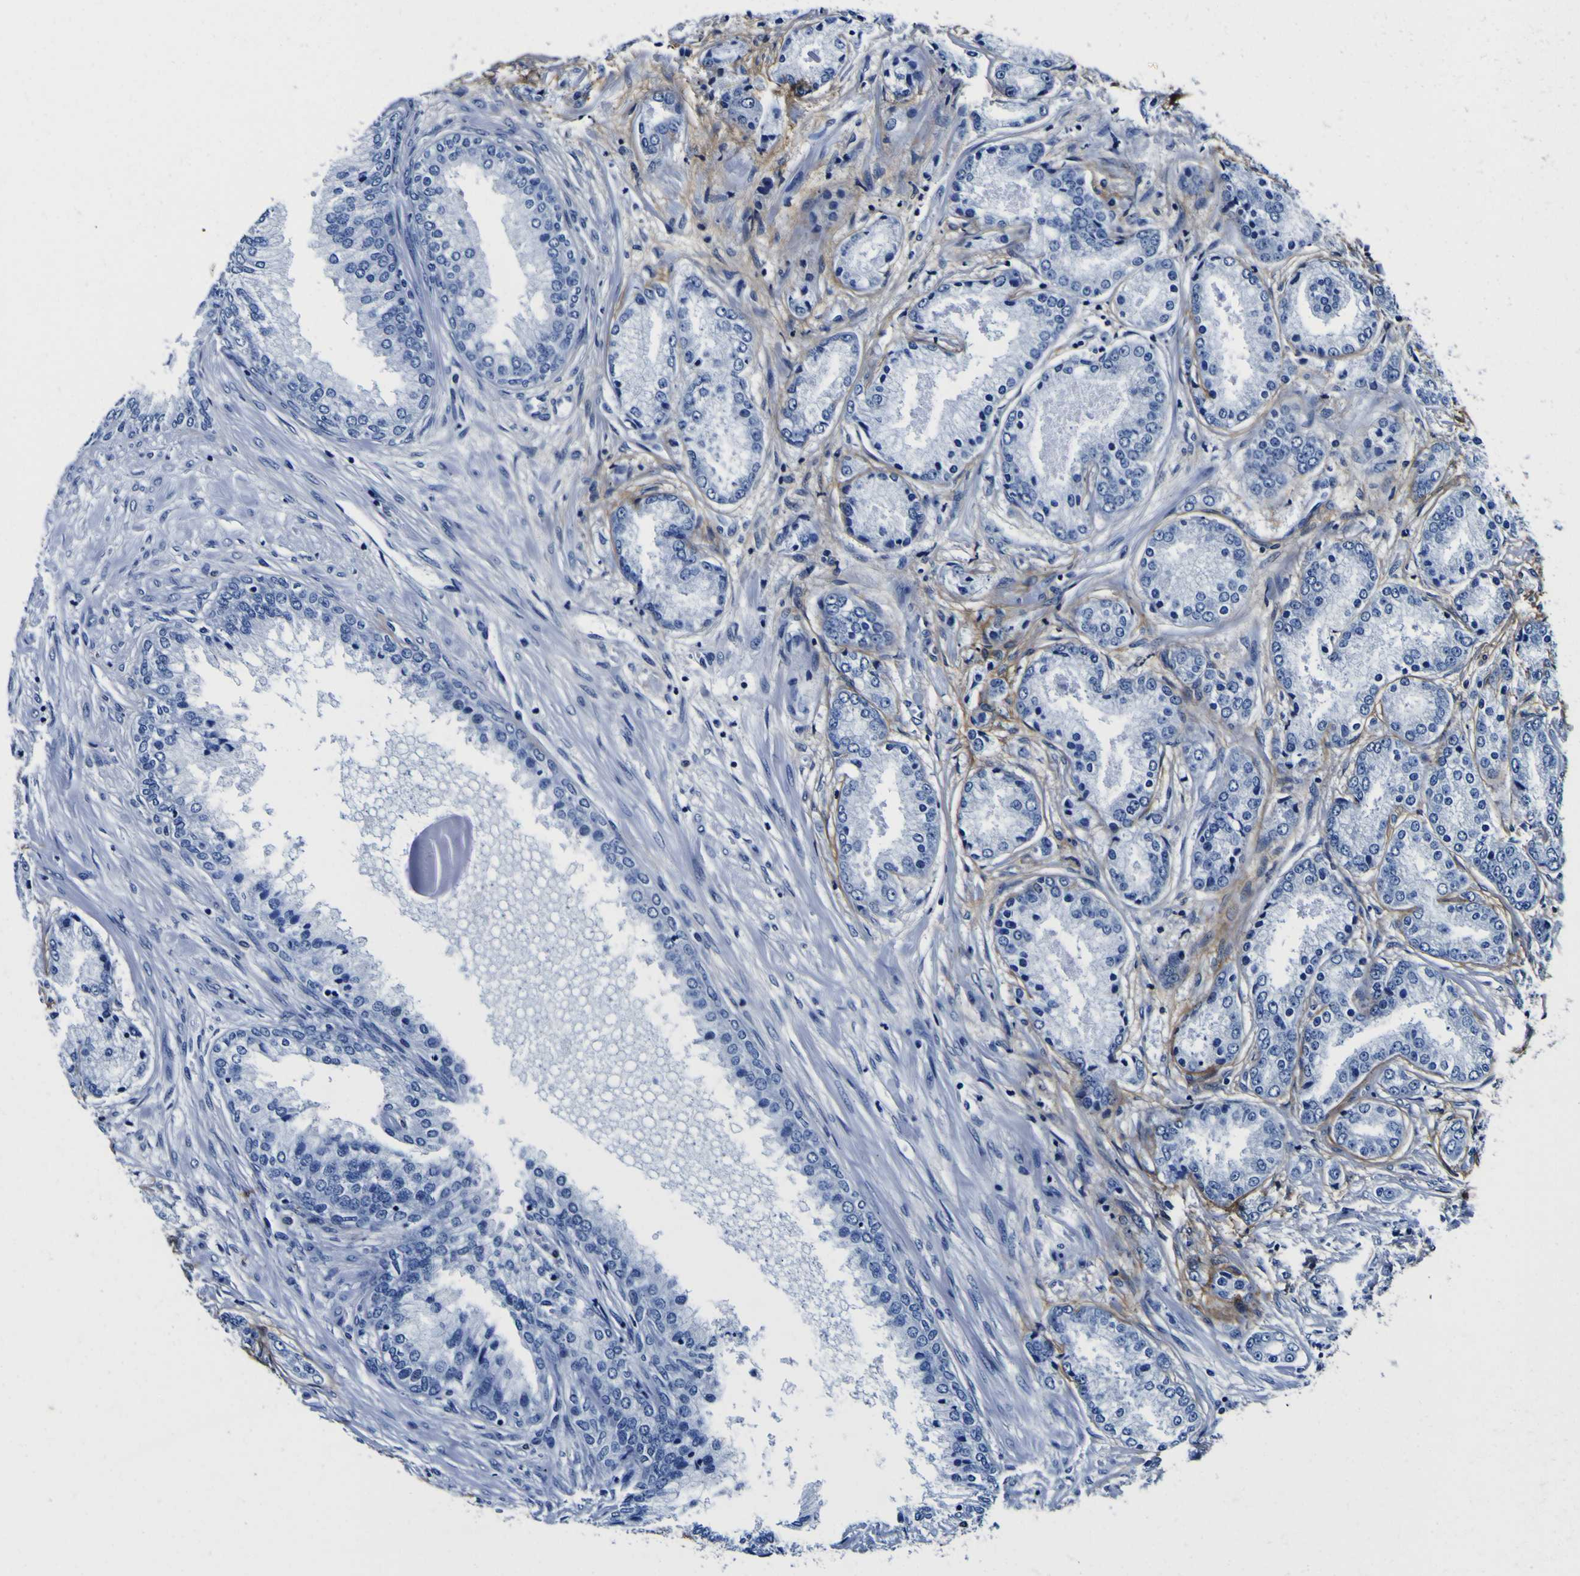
{"staining": {"intensity": "negative", "quantity": "none", "location": "none"}, "tissue": "prostate cancer", "cell_type": "Tumor cells", "image_type": "cancer", "snomed": [{"axis": "morphology", "description": "Adenocarcinoma, High grade"}, {"axis": "topography", "description": "Prostate"}], "caption": "The micrograph shows no significant positivity in tumor cells of prostate cancer (adenocarcinoma (high-grade)).", "gene": "POSTN", "patient": {"sex": "male", "age": 59}}